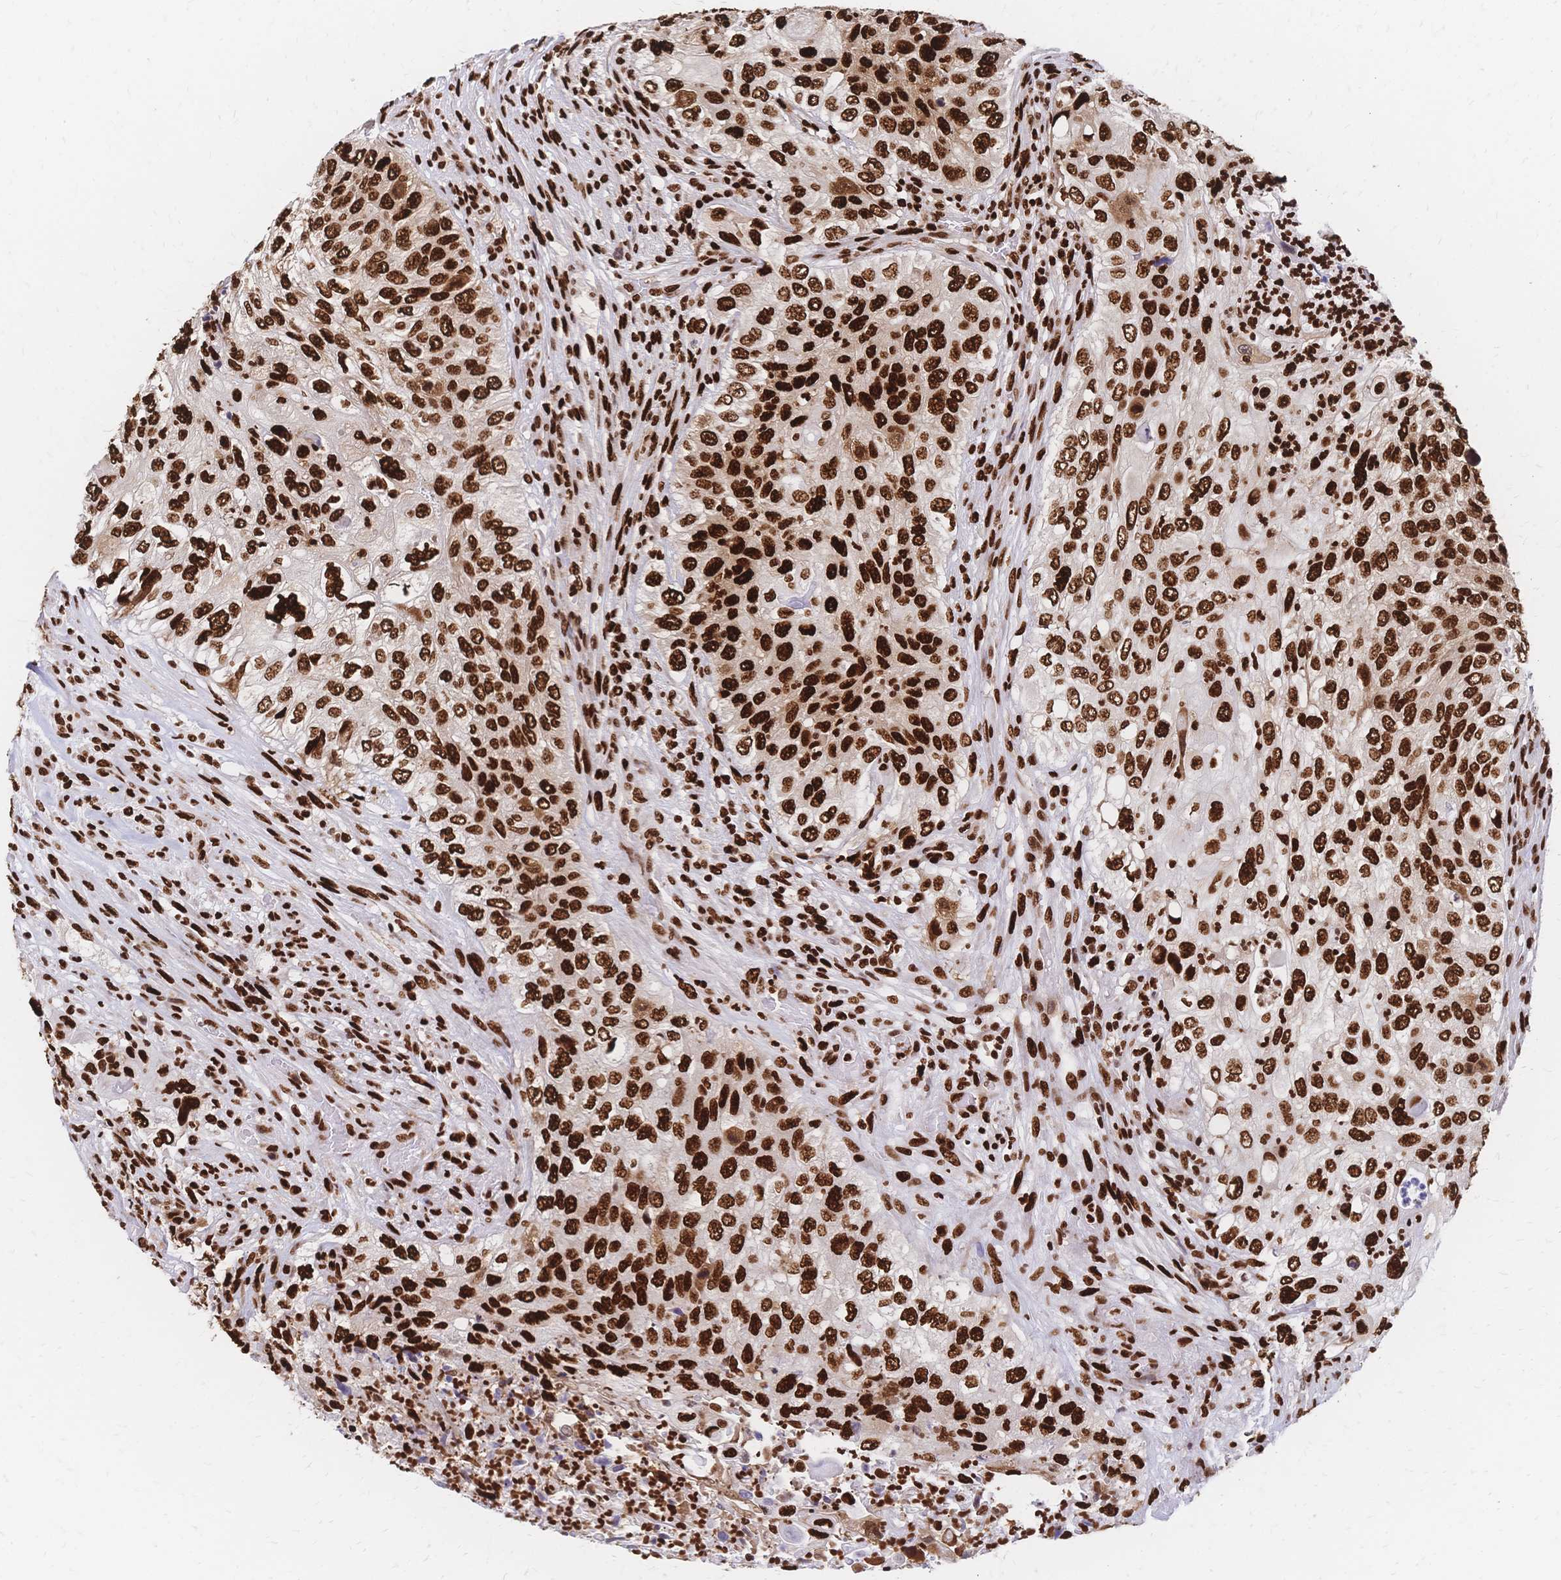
{"staining": {"intensity": "strong", "quantity": ">75%", "location": "nuclear"}, "tissue": "urothelial cancer", "cell_type": "Tumor cells", "image_type": "cancer", "snomed": [{"axis": "morphology", "description": "Urothelial carcinoma, High grade"}, {"axis": "topography", "description": "Urinary bladder"}], "caption": "Strong nuclear positivity for a protein is appreciated in approximately >75% of tumor cells of urothelial carcinoma (high-grade) using immunohistochemistry (IHC).", "gene": "HDGF", "patient": {"sex": "female", "age": 60}}